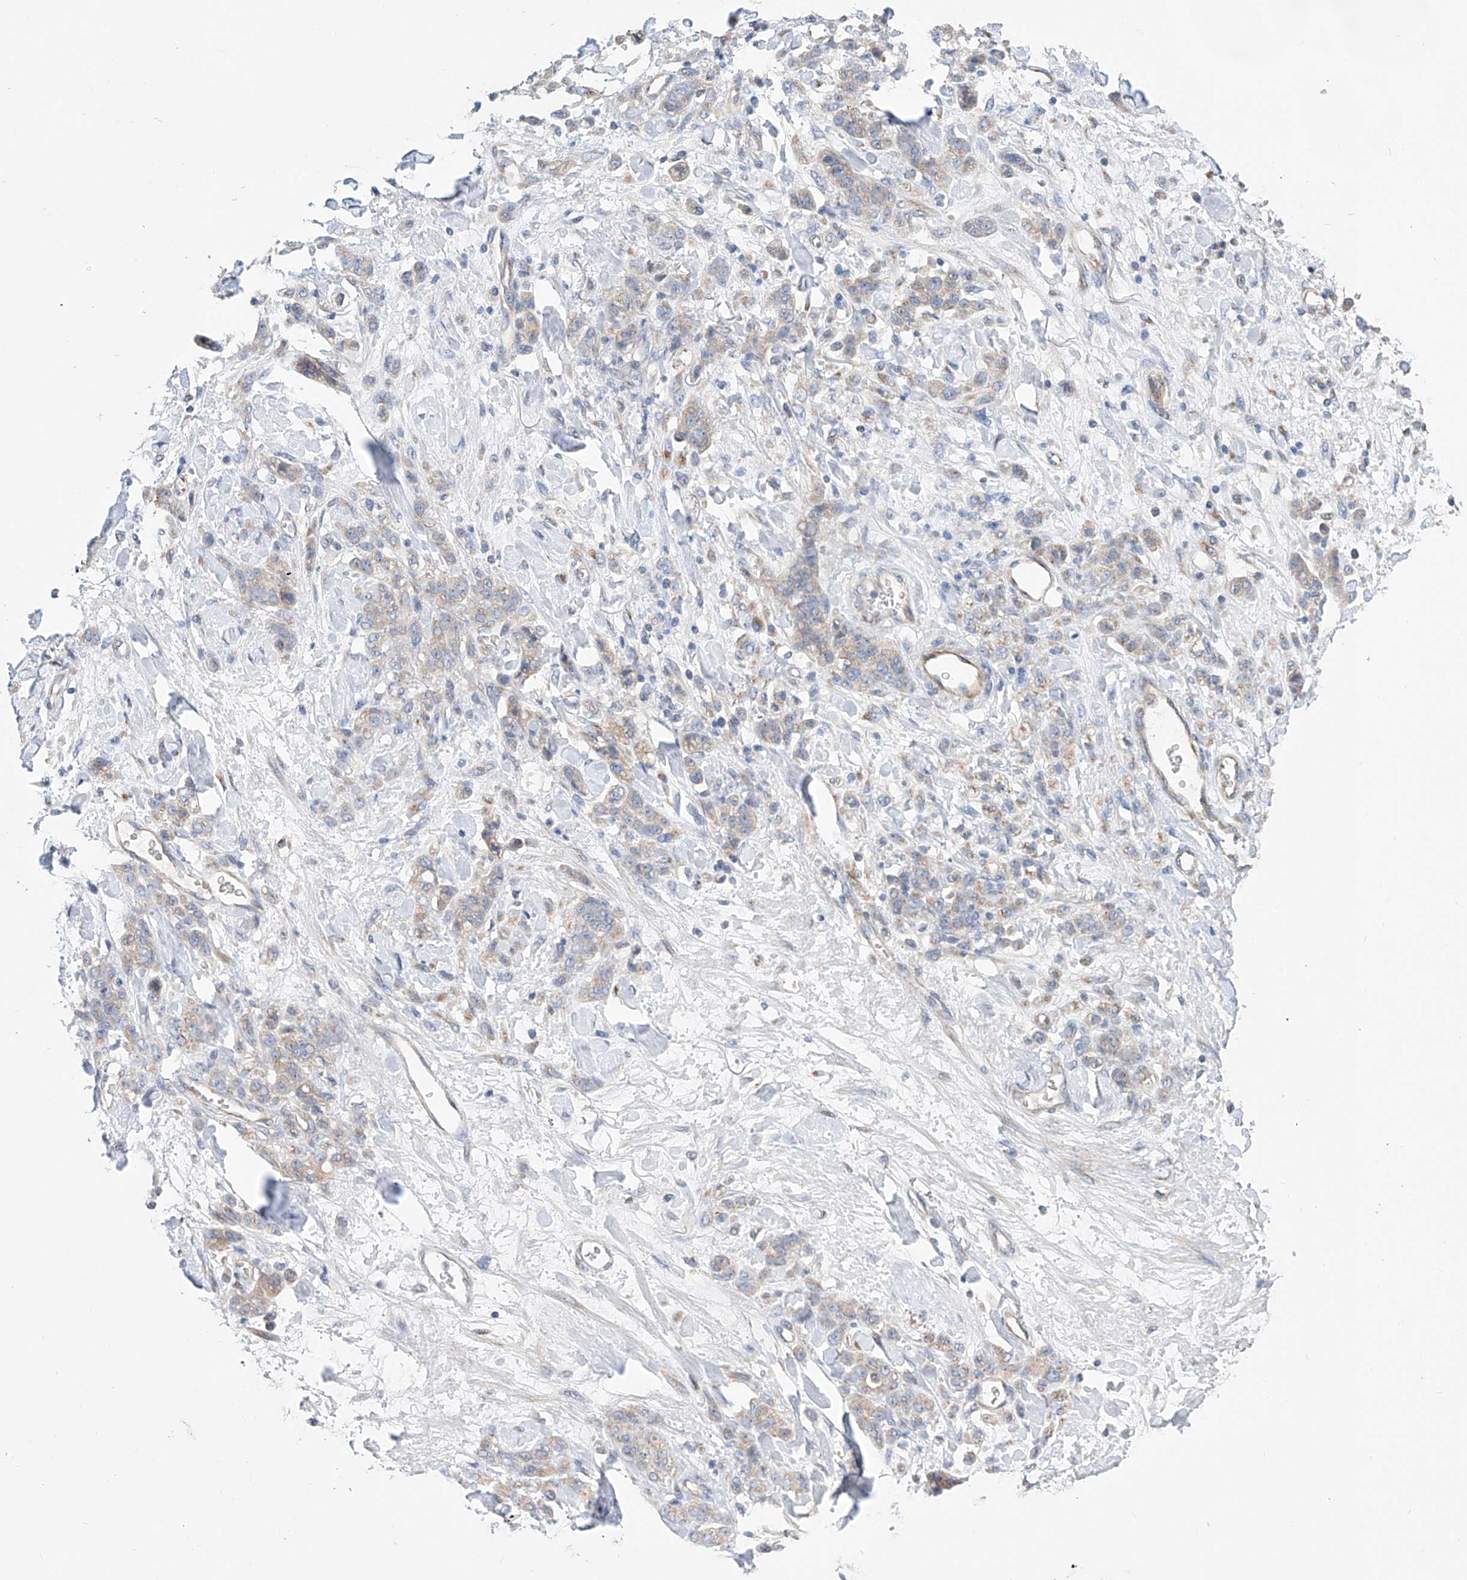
{"staining": {"intensity": "weak", "quantity": "<25%", "location": "cytoplasmic/membranous"}, "tissue": "stomach cancer", "cell_type": "Tumor cells", "image_type": "cancer", "snomed": [{"axis": "morphology", "description": "Normal tissue, NOS"}, {"axis": "morphology", "description": "Adenocarcinoma, NOS"}, {"axis": "topography", "description": "Stomach"}], "caption": "IHC photomicrograph of neoplastic tissue: human stomach adenocarcinoma stained with DAB demonstrates no significant protein positivity in tumor cells.", "gene": "SLC22A7", "patient": {"sex": "male", "age": 82}}